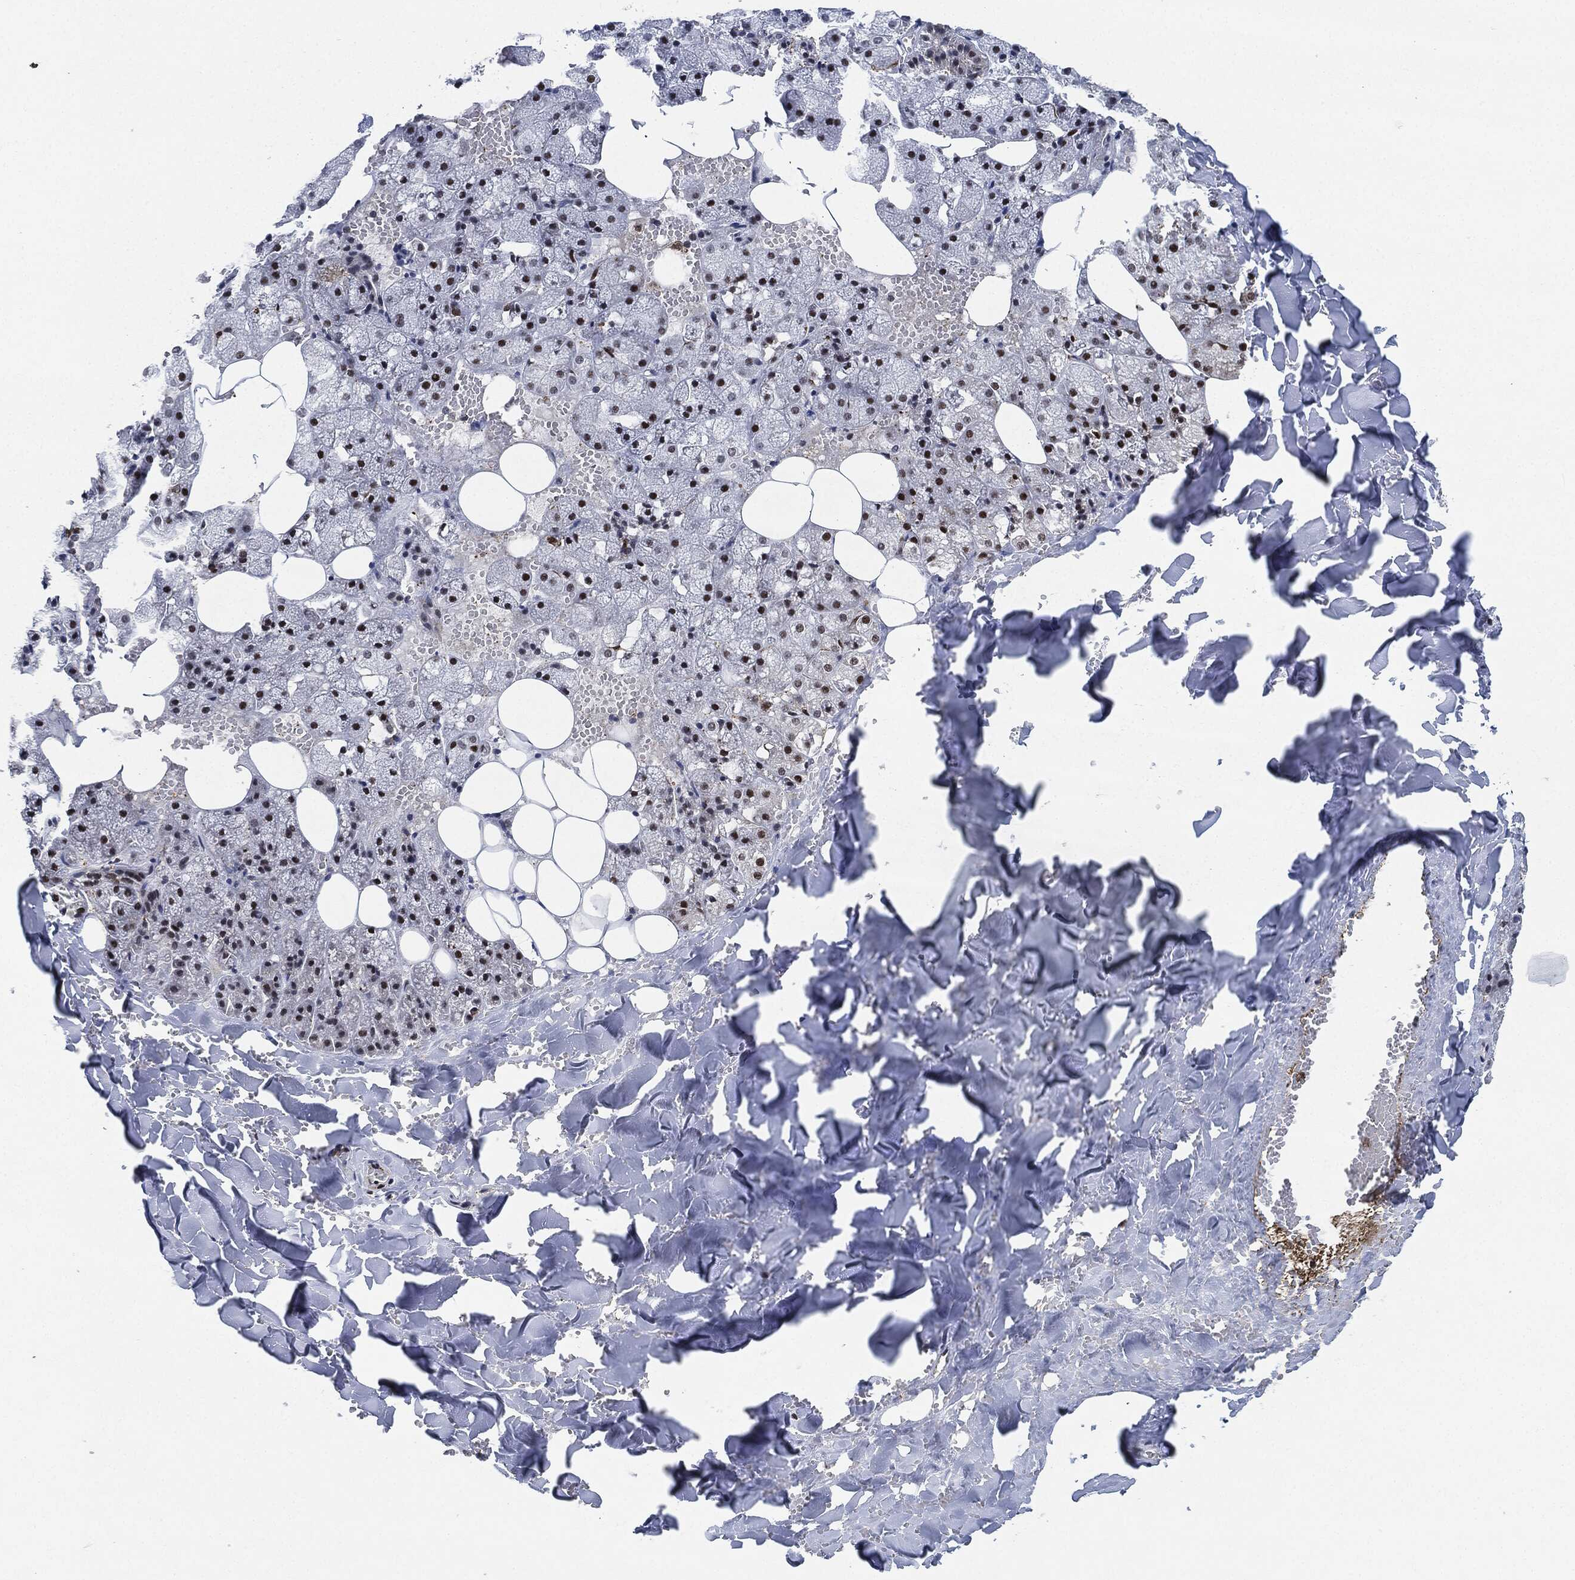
{"staining": {"intensity": "strong", "quantity": "25%-75%", "location": "cytoplasmic/membranous,nuclear"}, "tissue": "salivary gland", "cell_type": "Glandular cells", "image_type": "normal", "snomed": [{"axis": "morphology", "description": "Normal tissue, NOS"}, {"axis": "topography", "description": "Salivary gland"}, {"axis": "topography", "description": "Peripheral nerve tissue"}], "caption": "Protein staining demonstrates strong cytoplasmic/membranous,nuclear positivity in approximately 25%-75% of glandular cells in unremarkable salivary gland.", "gene": "NANOS3", "patient": {"sex": "male", "age": 38}}